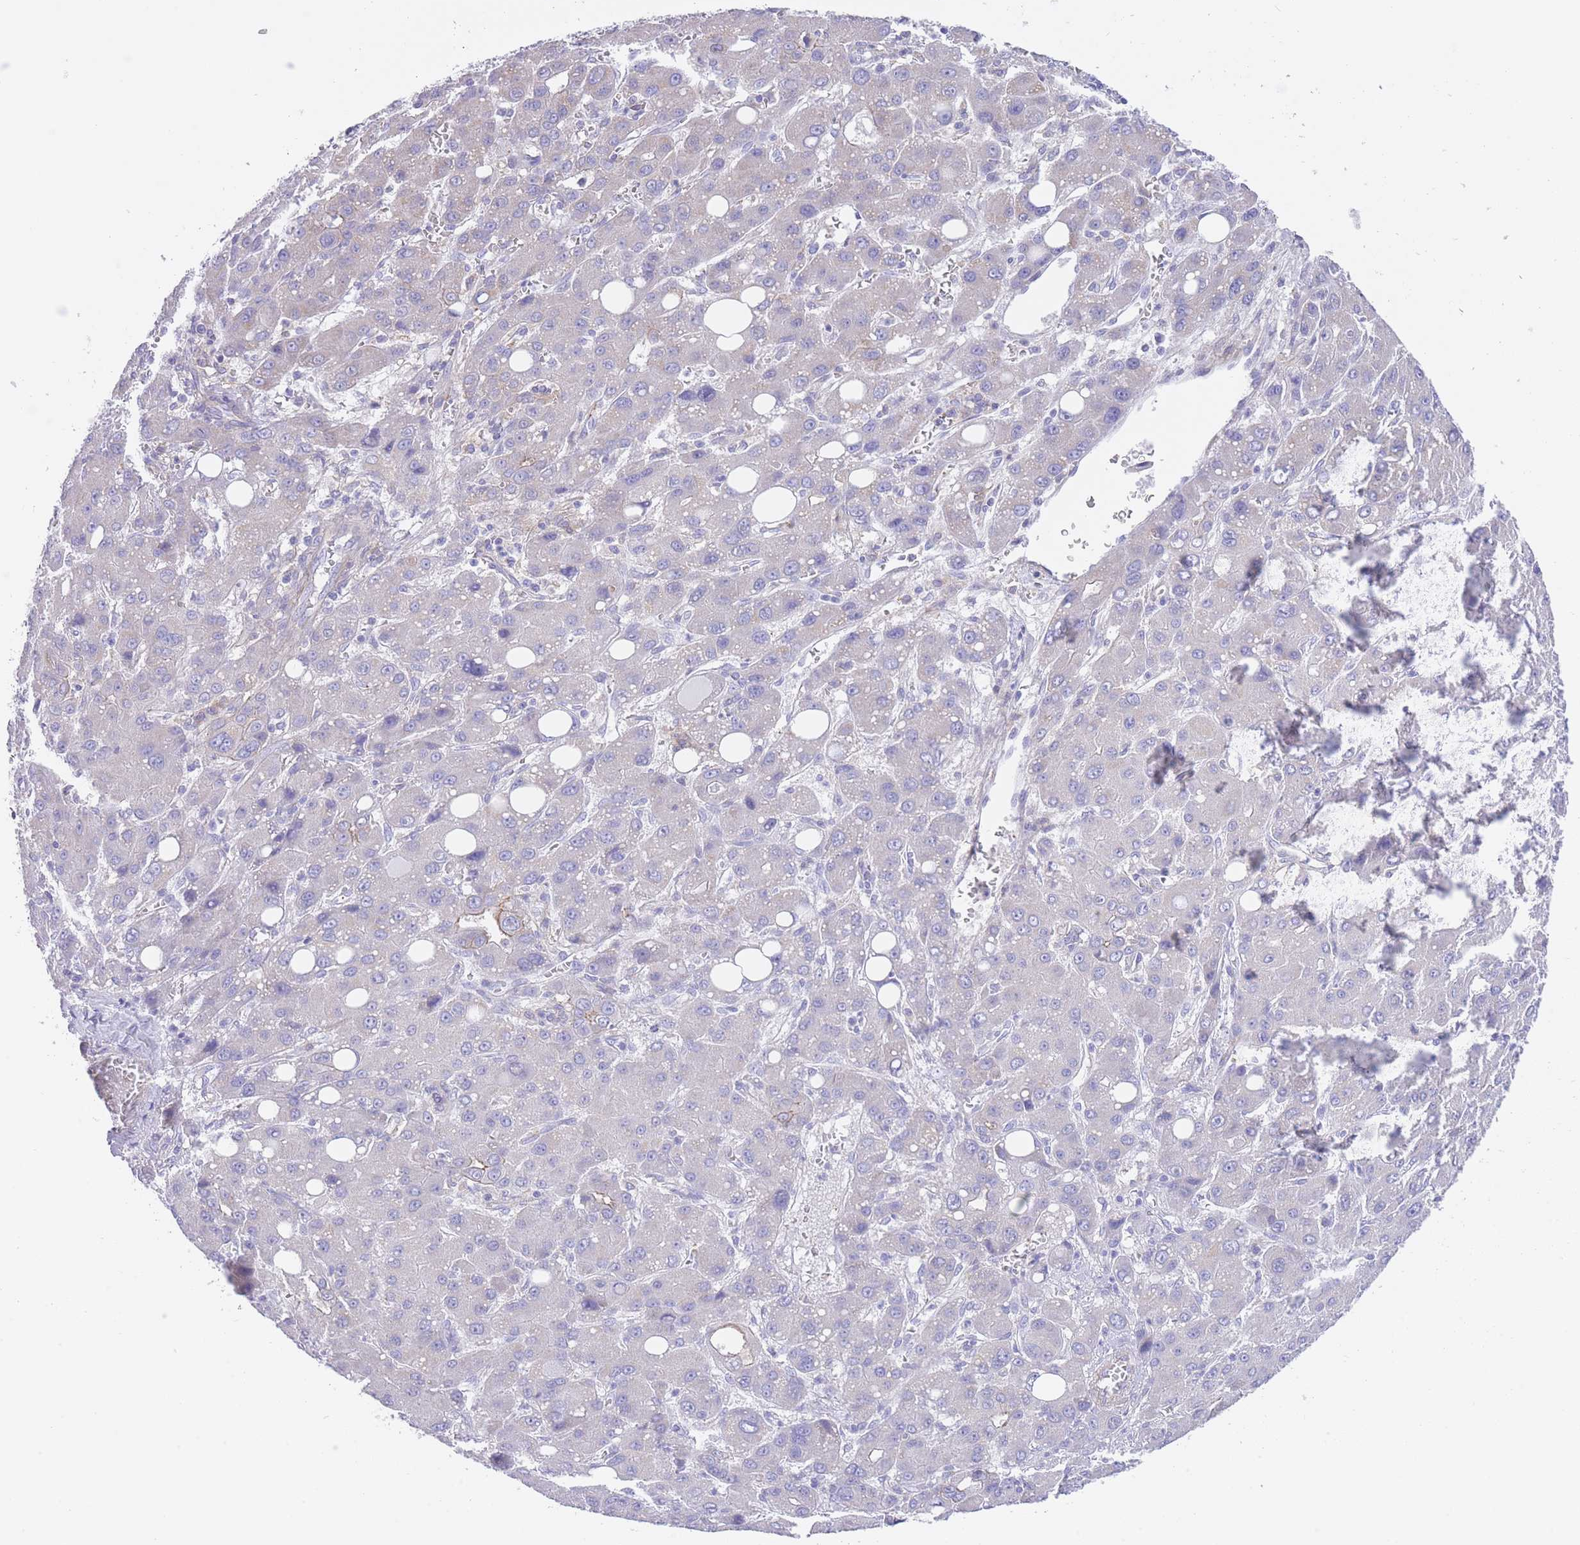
{"staining": {"intensity": "negative", "quantity": "none", "location": "none"}, "tissue": "liver cancer", "cell_type": "Tumor cells", "image_type": "cancer", "snomed": [{"axis": "morphology", "description": "Carcinoma, Hepatocellular, NOS"}, {"axis": "topography", "description": "Liver"}], "caption": "Histopathology image shows no significant protein positivity in tumor cells of liver cancer (hepatocellular carcinoma).", "gene": "LDB3", "patient": {"sex": "male", "age": 55}}